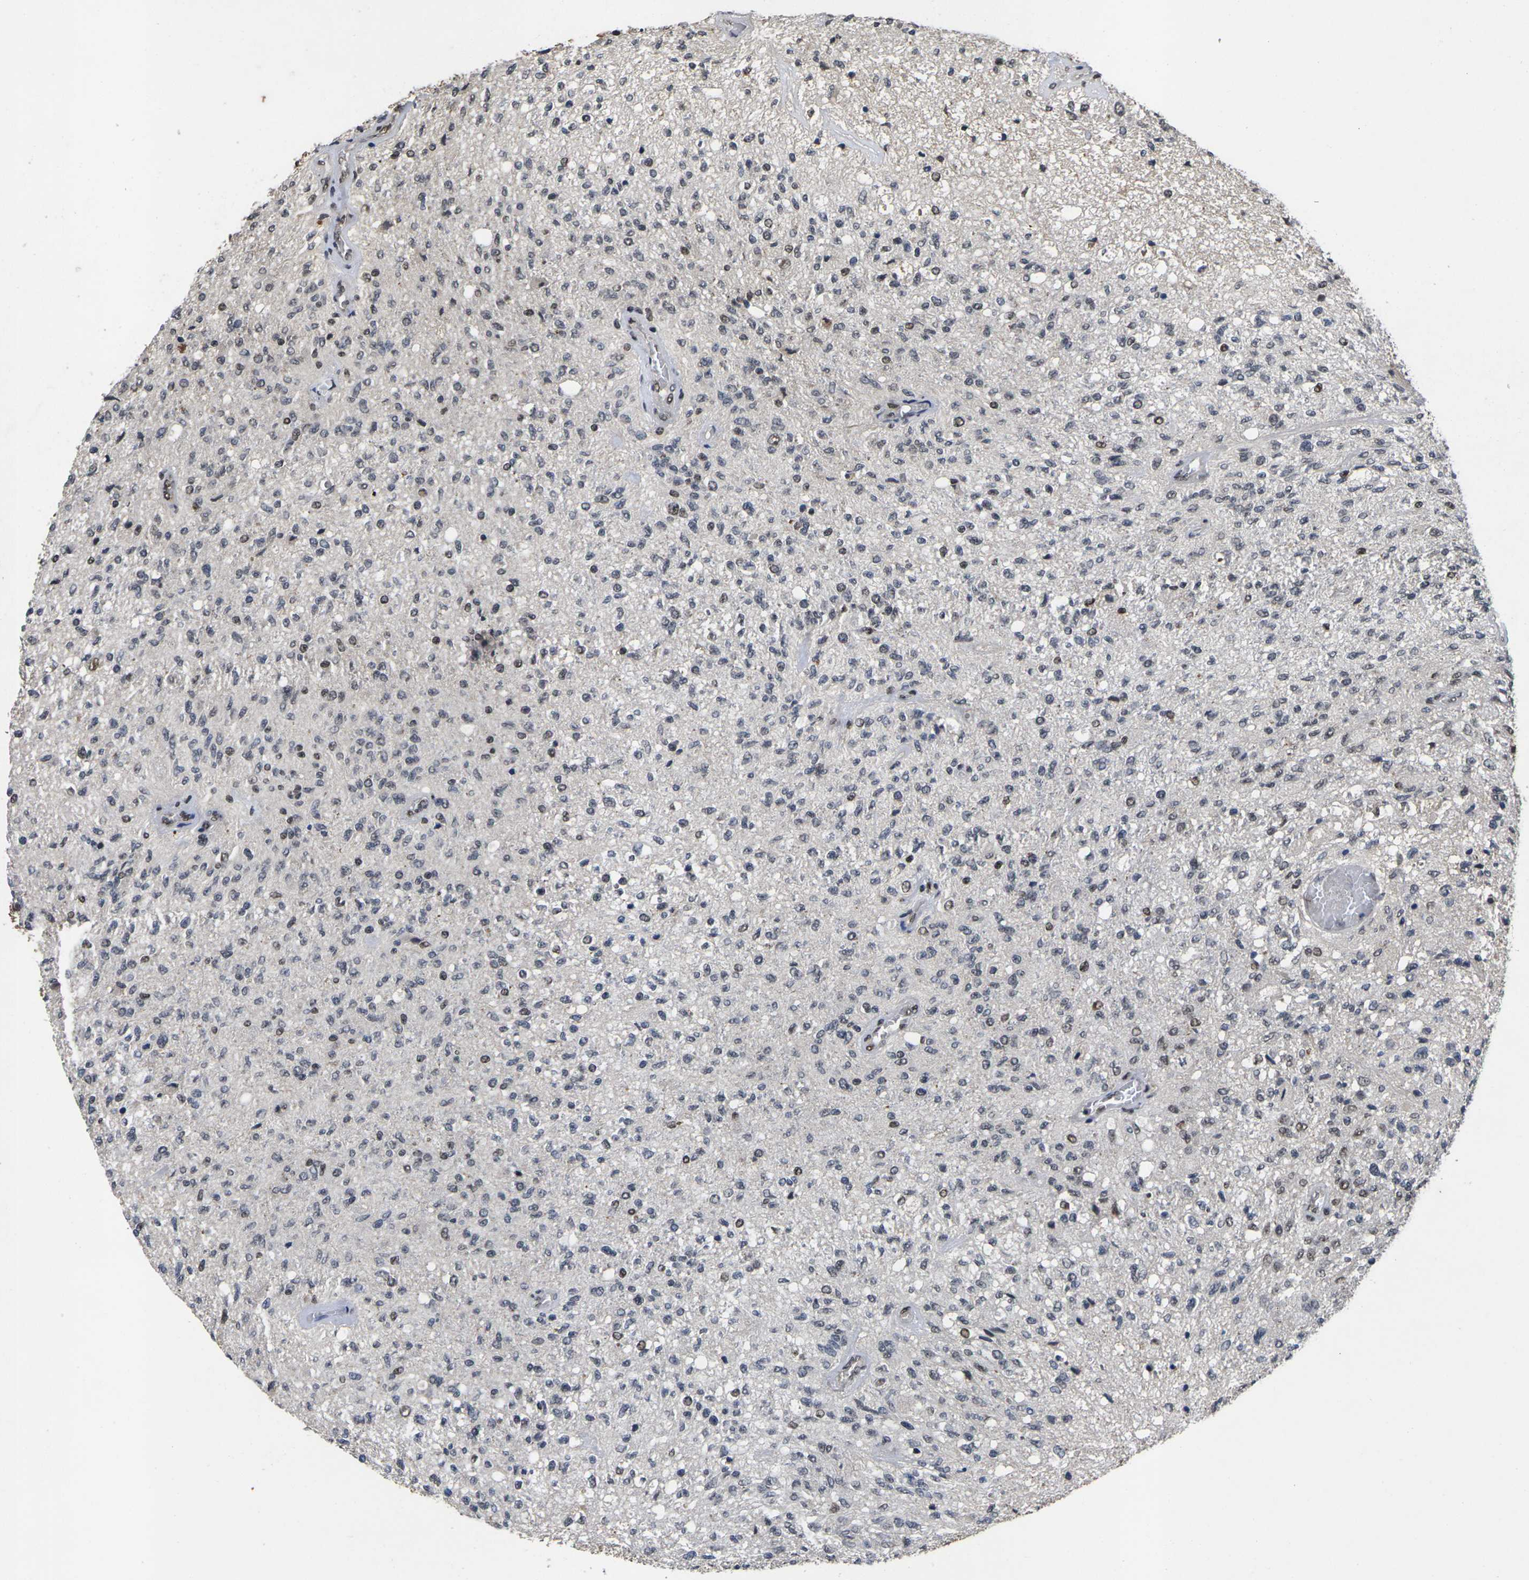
{"staining": {"intensity": "weak", "quantity": "<25%", "location": "nuclear"}, "tissue": "glioma", "cell_type": "Tumor cells", "image_type": "cancer", "snomed": [{"axis": "morphology", "description": "Normal tissue, NOS"}, {"axis": "morphology", "description": "Glioma, malignant, High grade"}, {"axis": "topography", "description": "Cerebral cortex"}], "caption": "Immunohistochemistry (IHC) photomicrograph of malignant glioma (high-grade) stained for a protein (brown), which demonstrates no positivity in tumor cells.", "gene": "GTF2E1", "patient": {"sex": "male", "age": 77}}